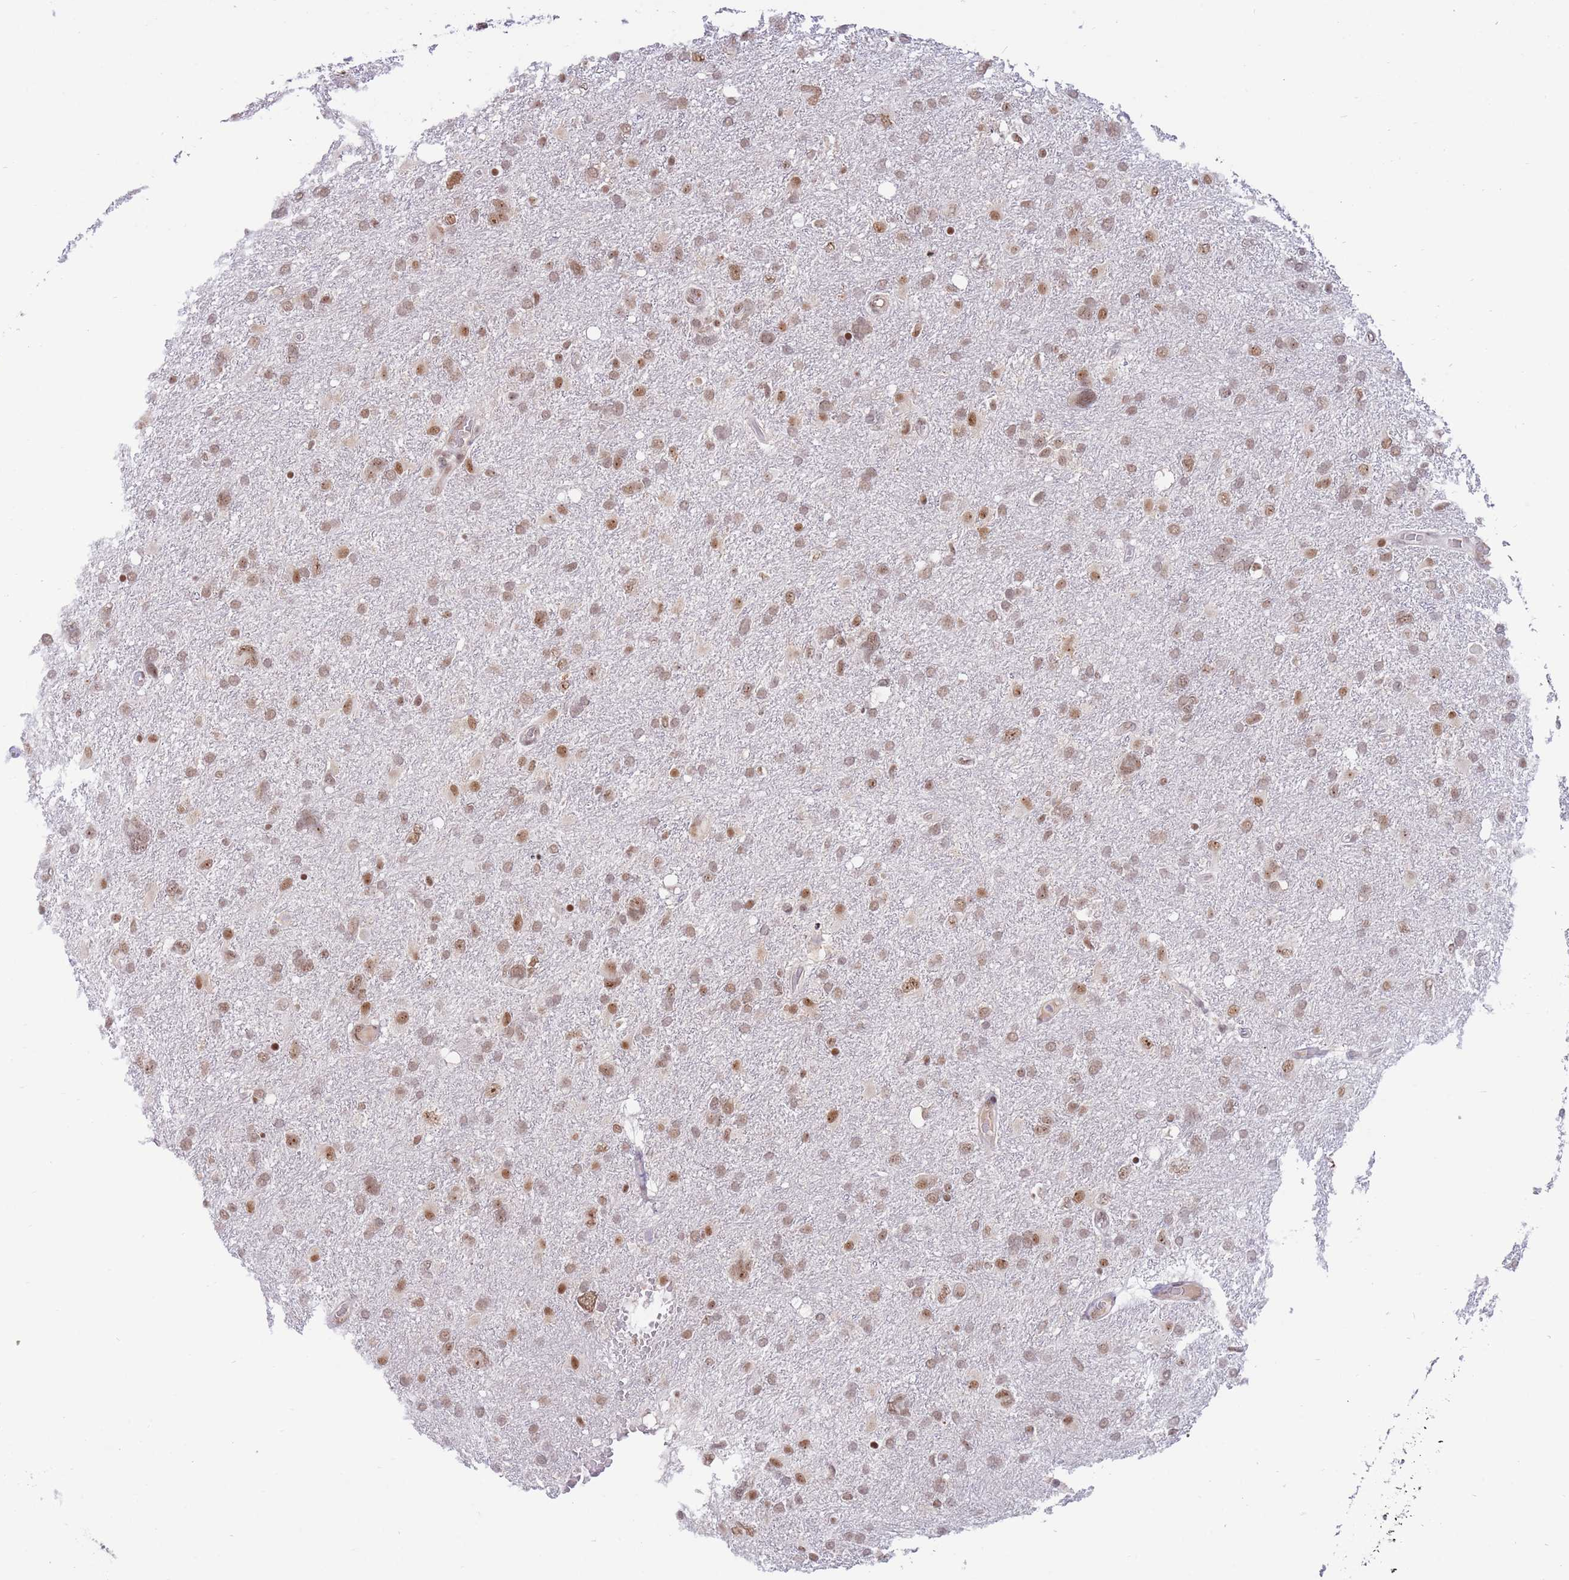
{"staining": {"intensity": "moderate", "quantity": ">75%", "location": "nuclear"}, "tissue": "glioma", "cell_type": "Tumor cells", "image_type": "cancer", "snomed": [{"axis": "morphology", "description": "Glioma, malignant, High grade"}, {"axis": "topography", "description": "Brain"}], "caption": "Moderate nuclear staining is identified in about >75% of tumor cells in high-grade glioma (malignant). (DAB IHC, brown staining for protein, blue staining for nuclei).", "gene": "TARBP2", "patient": {"sex": "male", "age": 61}}